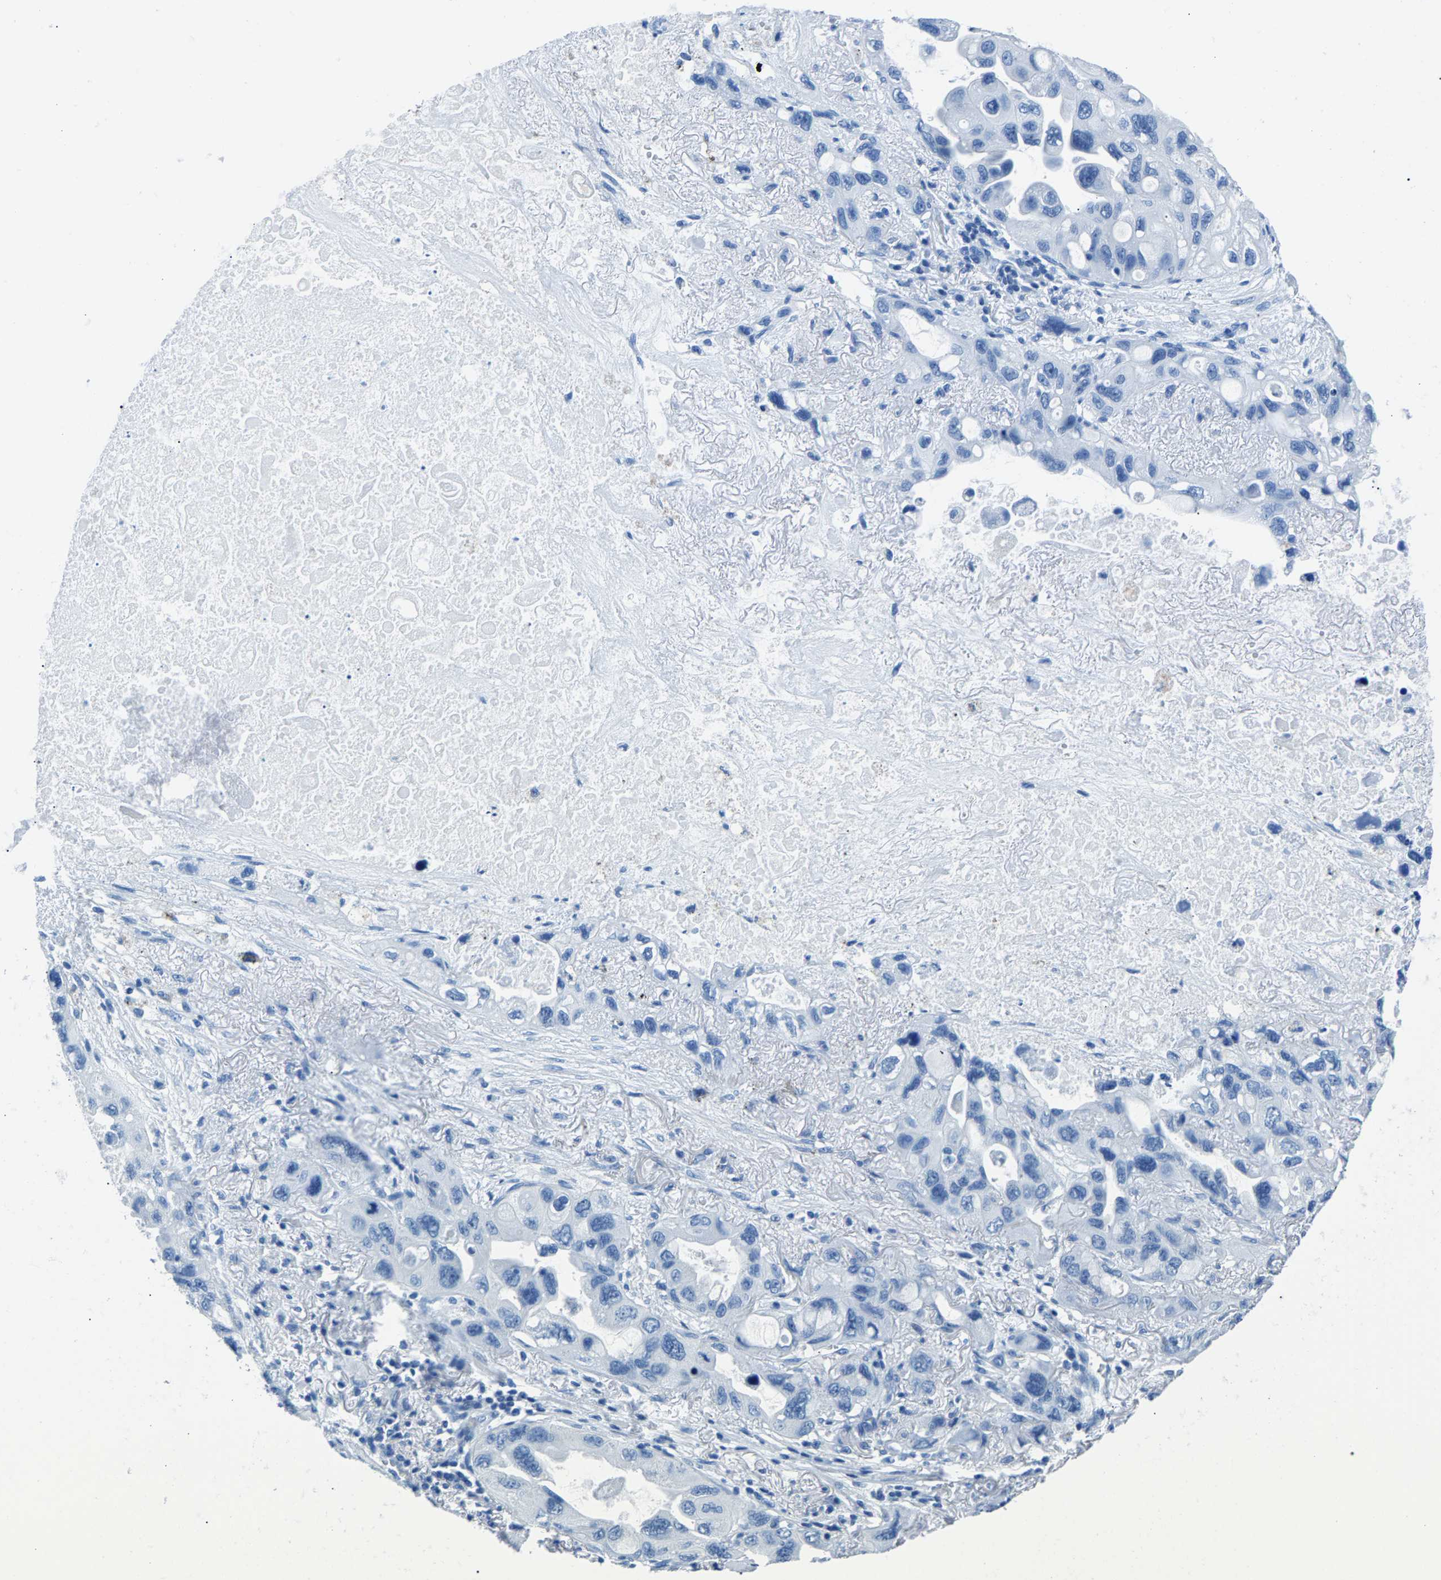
{"staining": {"intensity": "negative", "quantity": "none", "location": "none"}, "tissue": "lung cancer", "cell_type": "Tumor cells", "image_type": "cancer", "snomed": [{"axis": "morphology", "description": "Squamous cell carcinoma, NOS"}, {"axis": "topography", "description": "Lung"}], "caption": "Immunohistochemistry of lung squamous cell carcinoma reveals no staining in tumor cells.", "gene": "CPS1", "patient": {"sex": "female", "age": 73}}